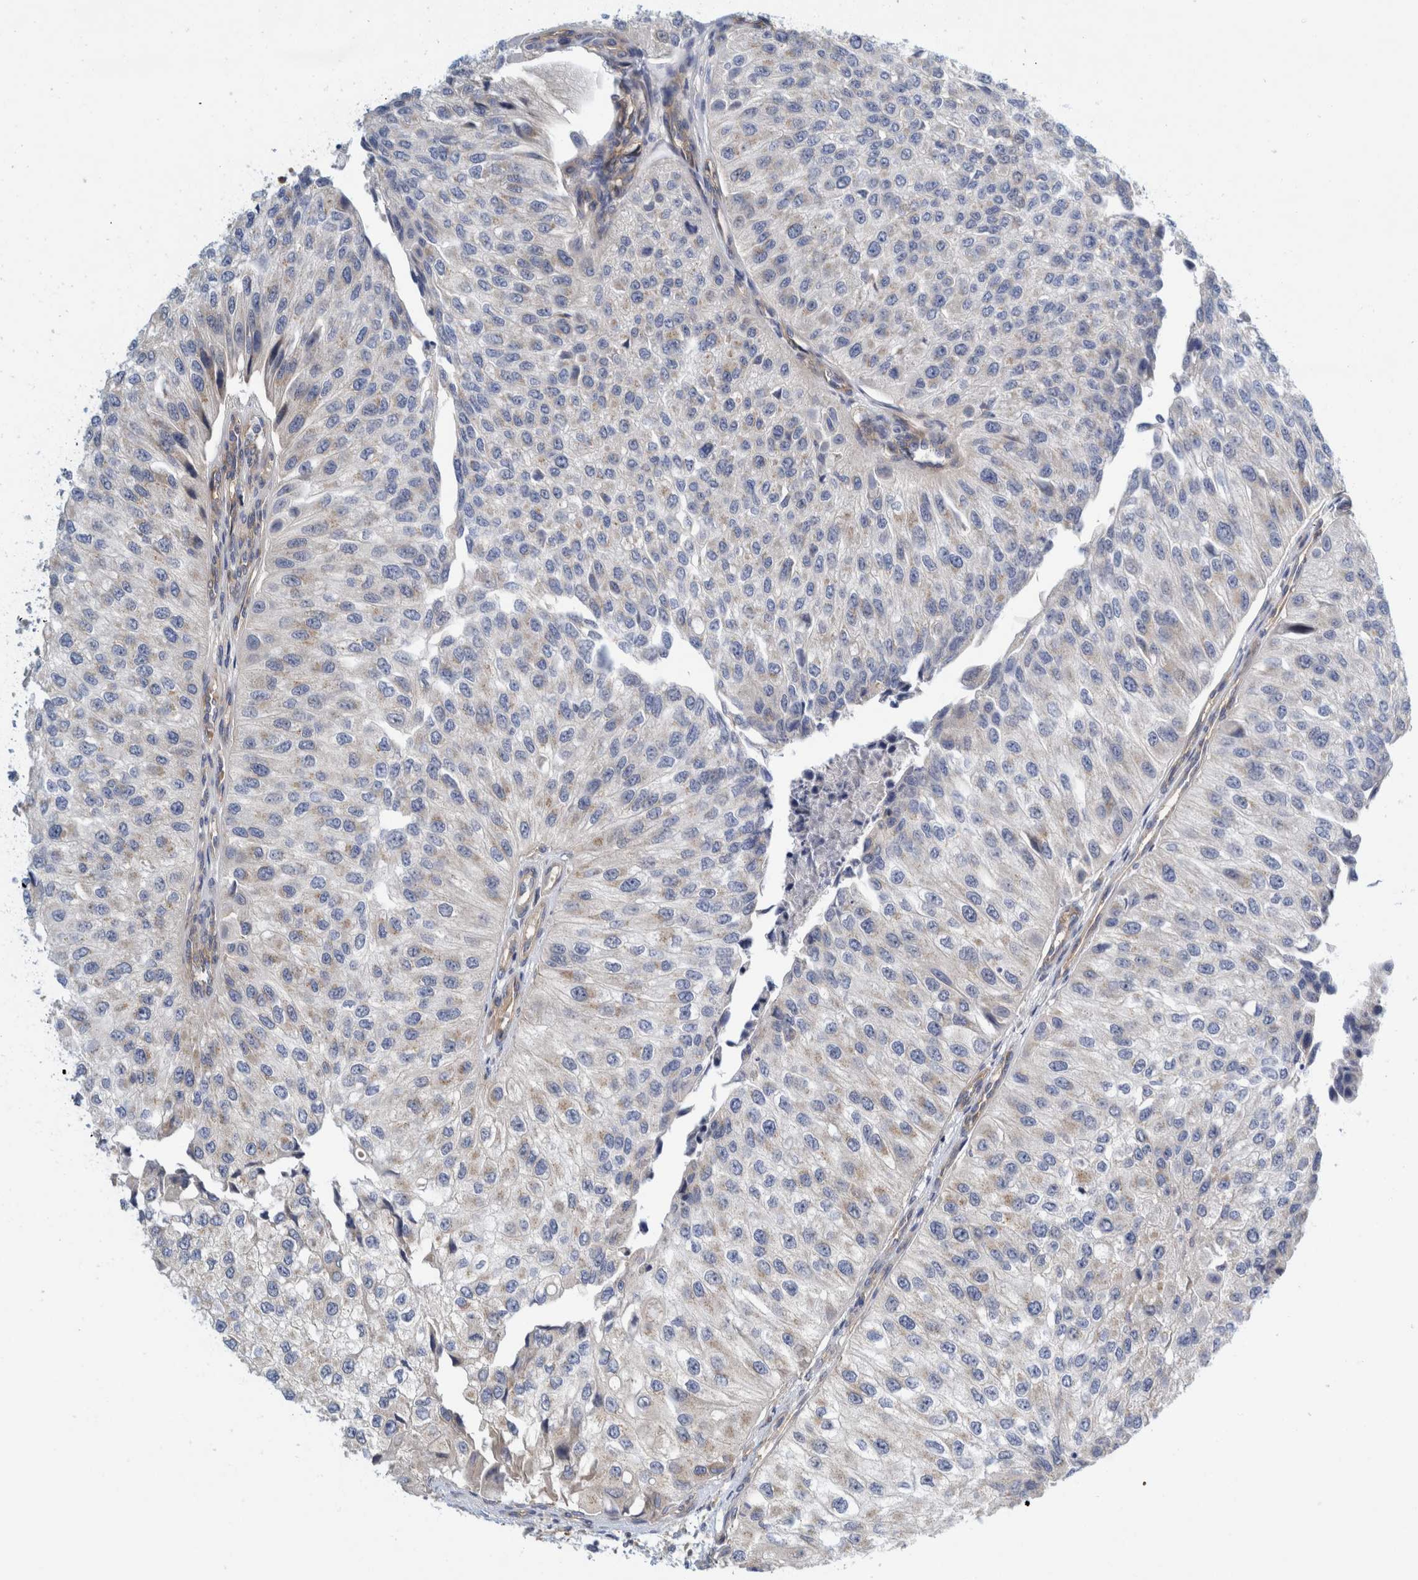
{"staining": {"intensity": "weak", "quantity": "<25%", "location": "cytoplasmic/membranous"}, "tissue": "urothelial cancer", "cell_type": "Tumor cells", "image_type": "cancer", "snomed": [{"axis": "morphology", "description": "Urothelial carcinoma, High grade"}, {"axis": "topography", "description": "Kidney"}, {"axis": "topography", "description": "Urinary bladder"}], "caption": "High power microscopy histopathology image of an IHC image of urothelial cancer, revealing no significant expression in tumor cells.", "gene": "ZNF324B", "patient": {"sex": "male", "age": 77}}